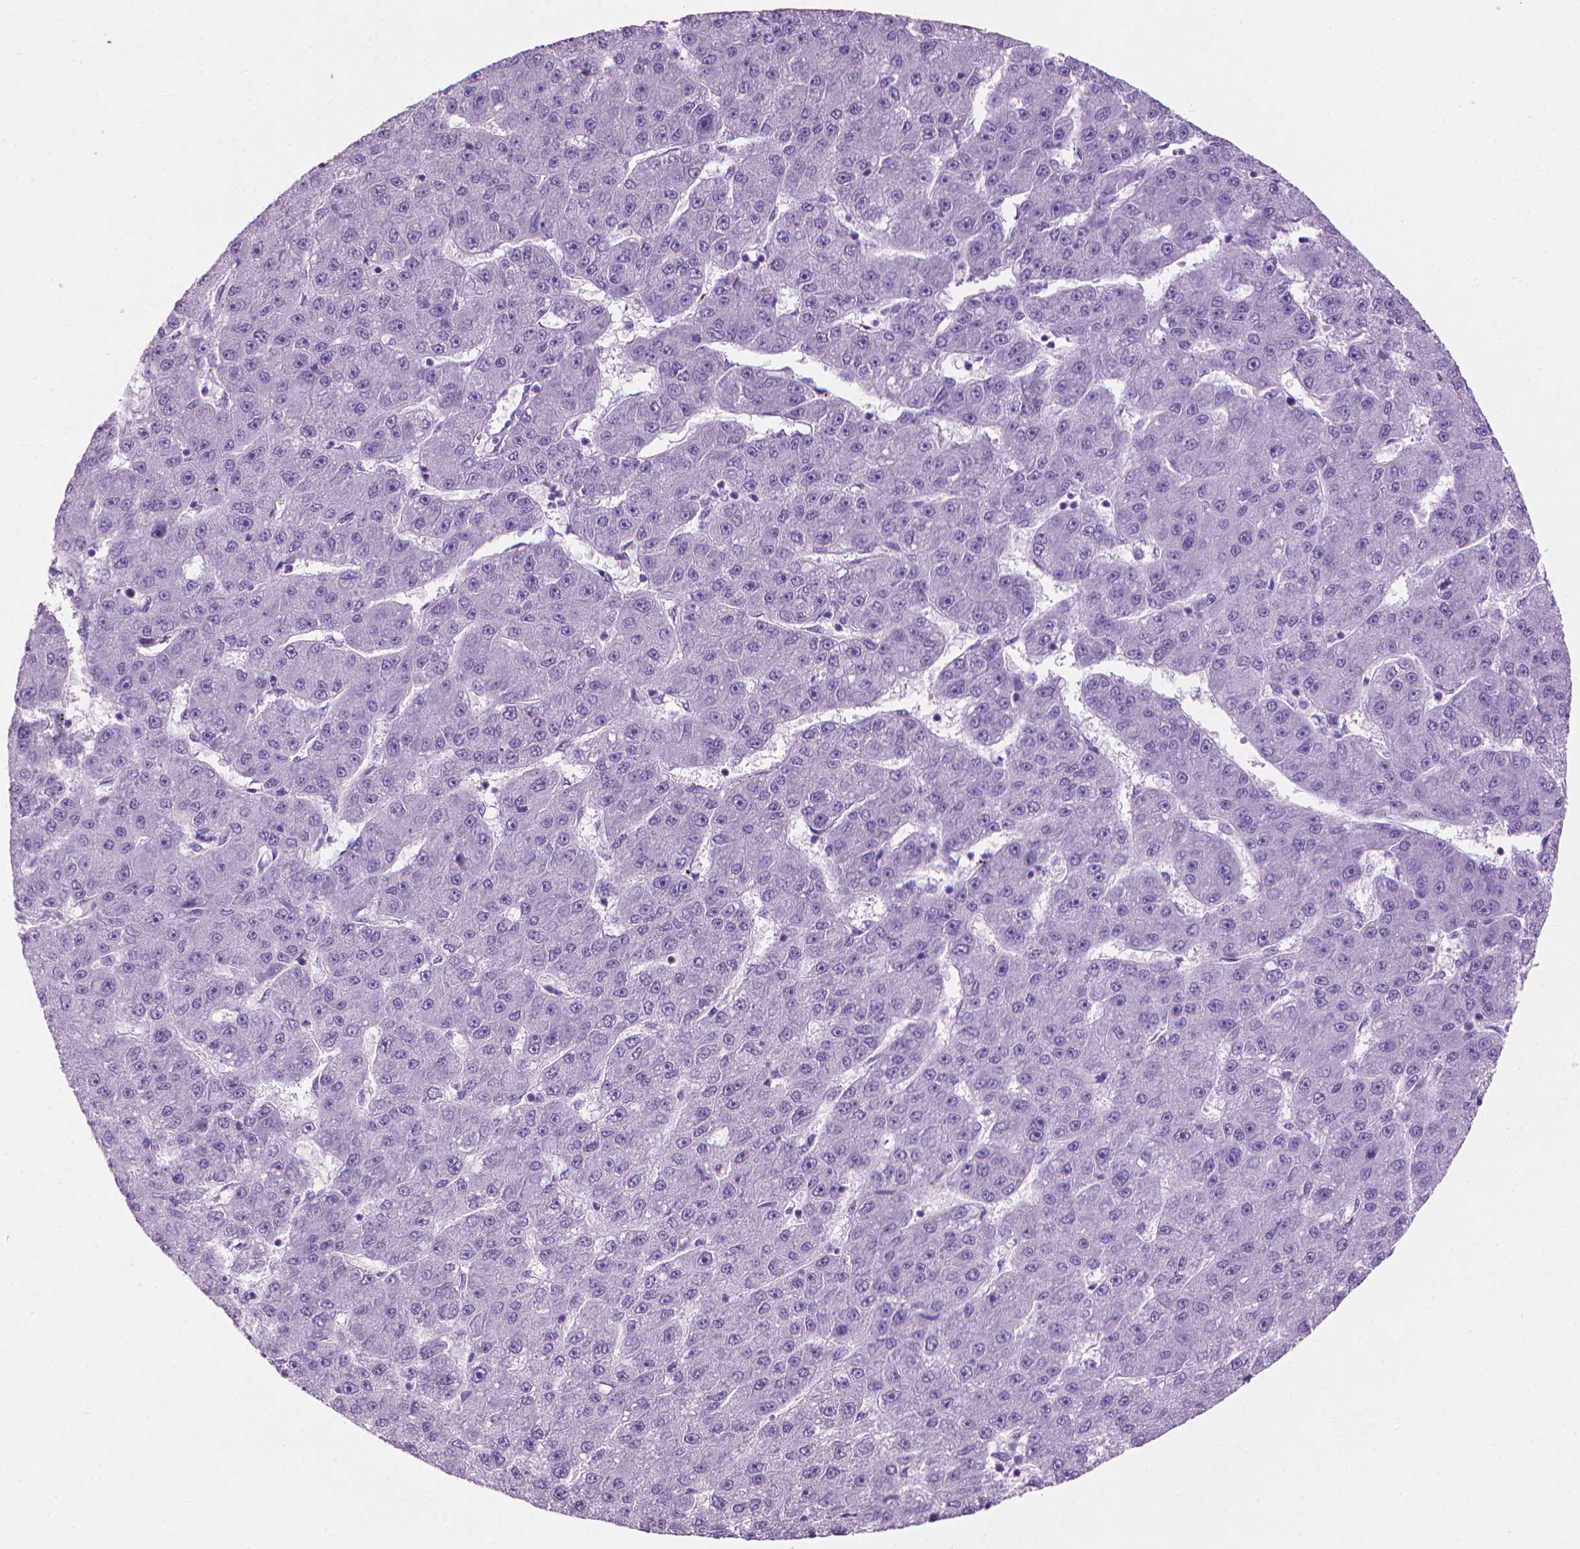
{"staining": {"intensity": "negative", "quantity": "none", "location": "none"}, "tissue": "liver cancer", "cell_type": "Tumor cells", "image_type": "cancer", "snomed": [{"axis": "morphology", "description": "Carcinoma, Hepatocellular, NOS"}, {"axis": "topography", "description": "Liver"}], "caption": "An image of hepatocellular carcinoma (liver) stained for a protein reveals no brown staining in tumor cells.", "gene": "KRT73", "patient": {"sex": "male", "age": 67}}